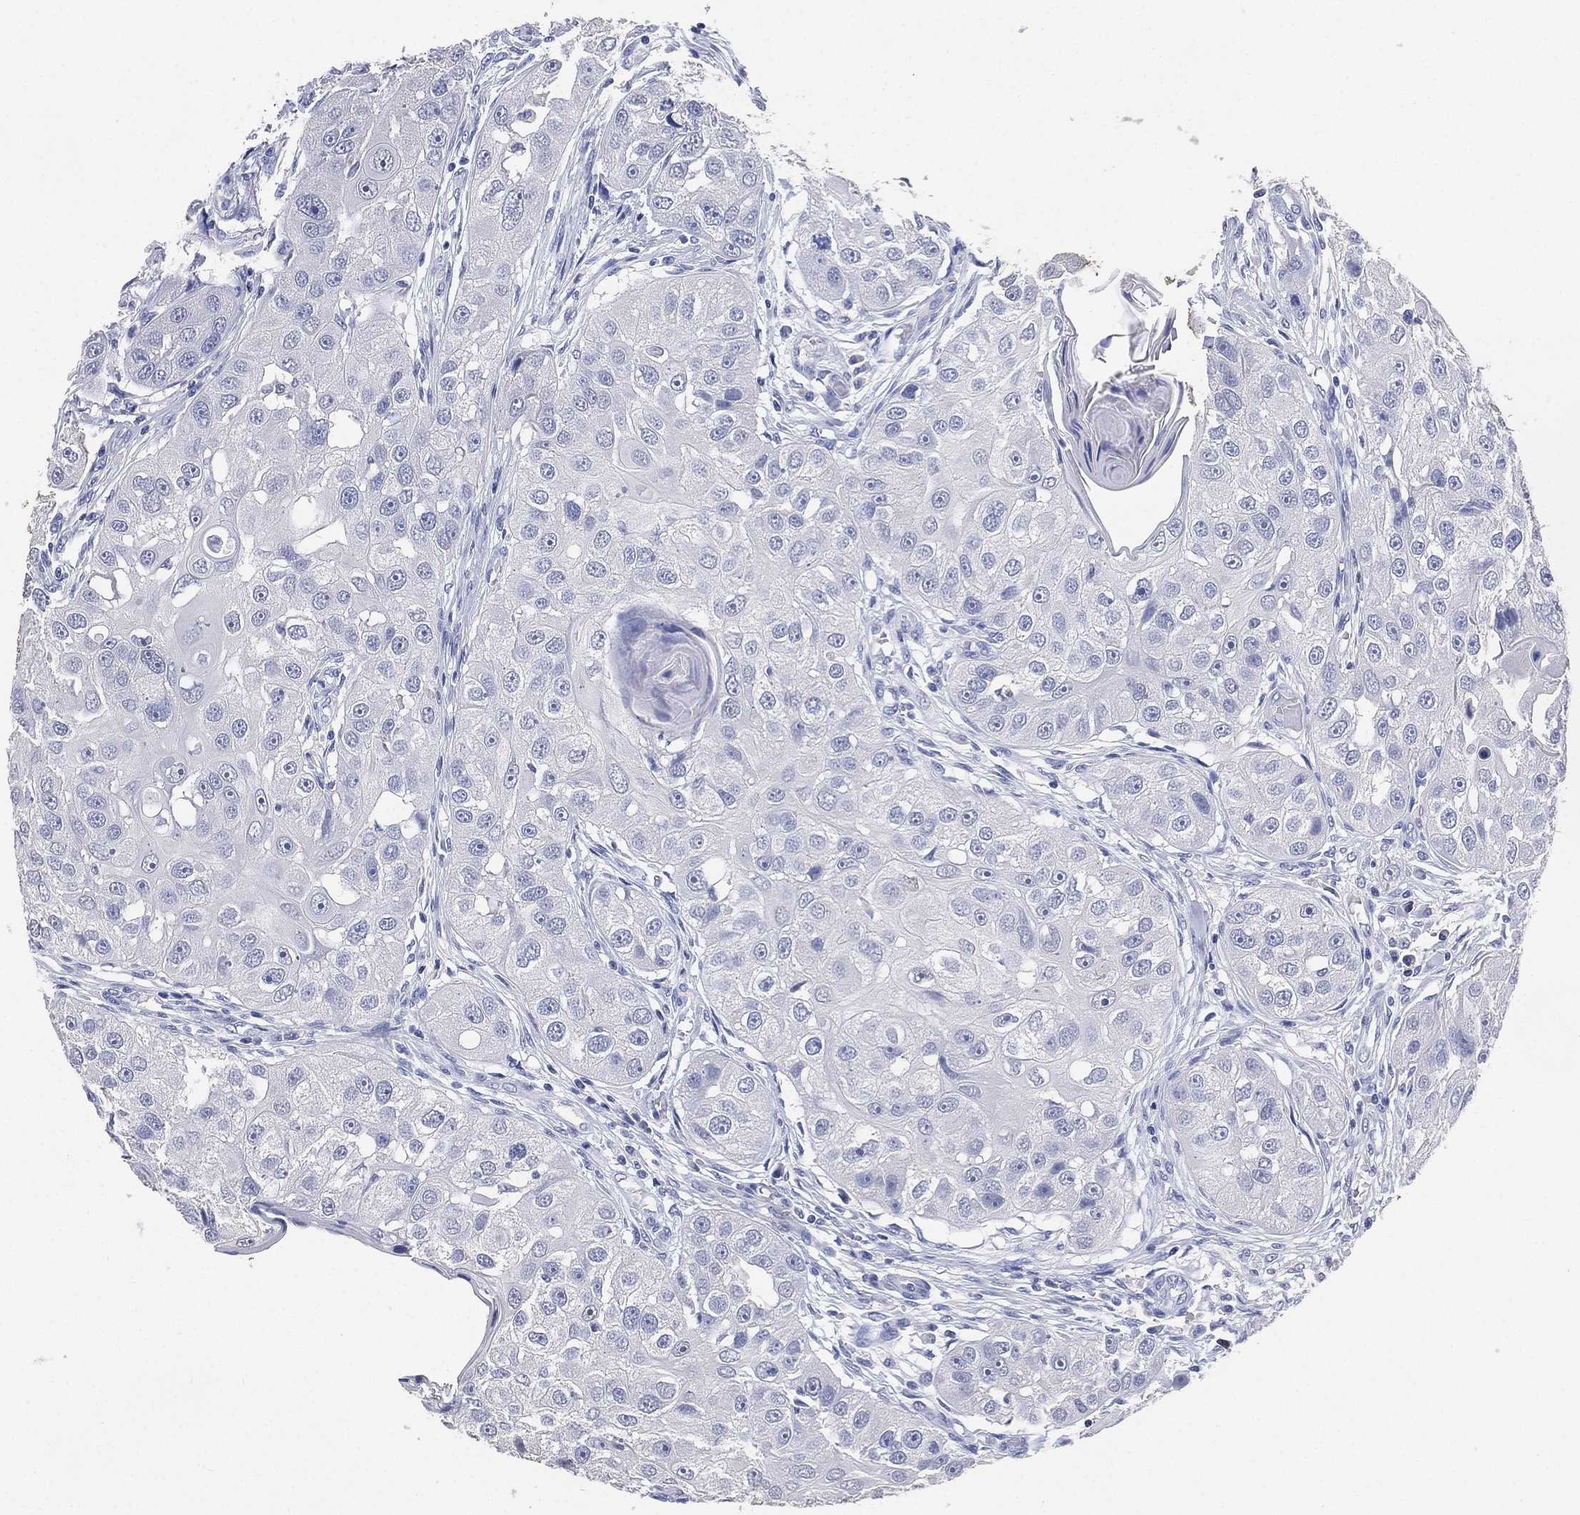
{"staining": {"intensity": "negative", "quantity": "none", "location": "none"}, "tissue": "head and neck cancer", "cell_type": "Tumor cells", "image_type": "cancer", "snomed": [{"axis": "morphology", "description": "Normal tissue, NOS"}, {"axis": "morphology", "description": "Squamous cell carcinoma, NOS"}, {"axis": "topography", "description": "Skeletal muscle"}, {"axis": "topography", "description": "Head-Neck"}], "caption": "DAB (3,3'-diaminobenzidine) immunohistochemical staining of head and neck cancer (squamous cell carcinoma) reveals no significant staining in tumor cells.", "gene": "IYD", "patient": {"sex": "male", "age": 51}}